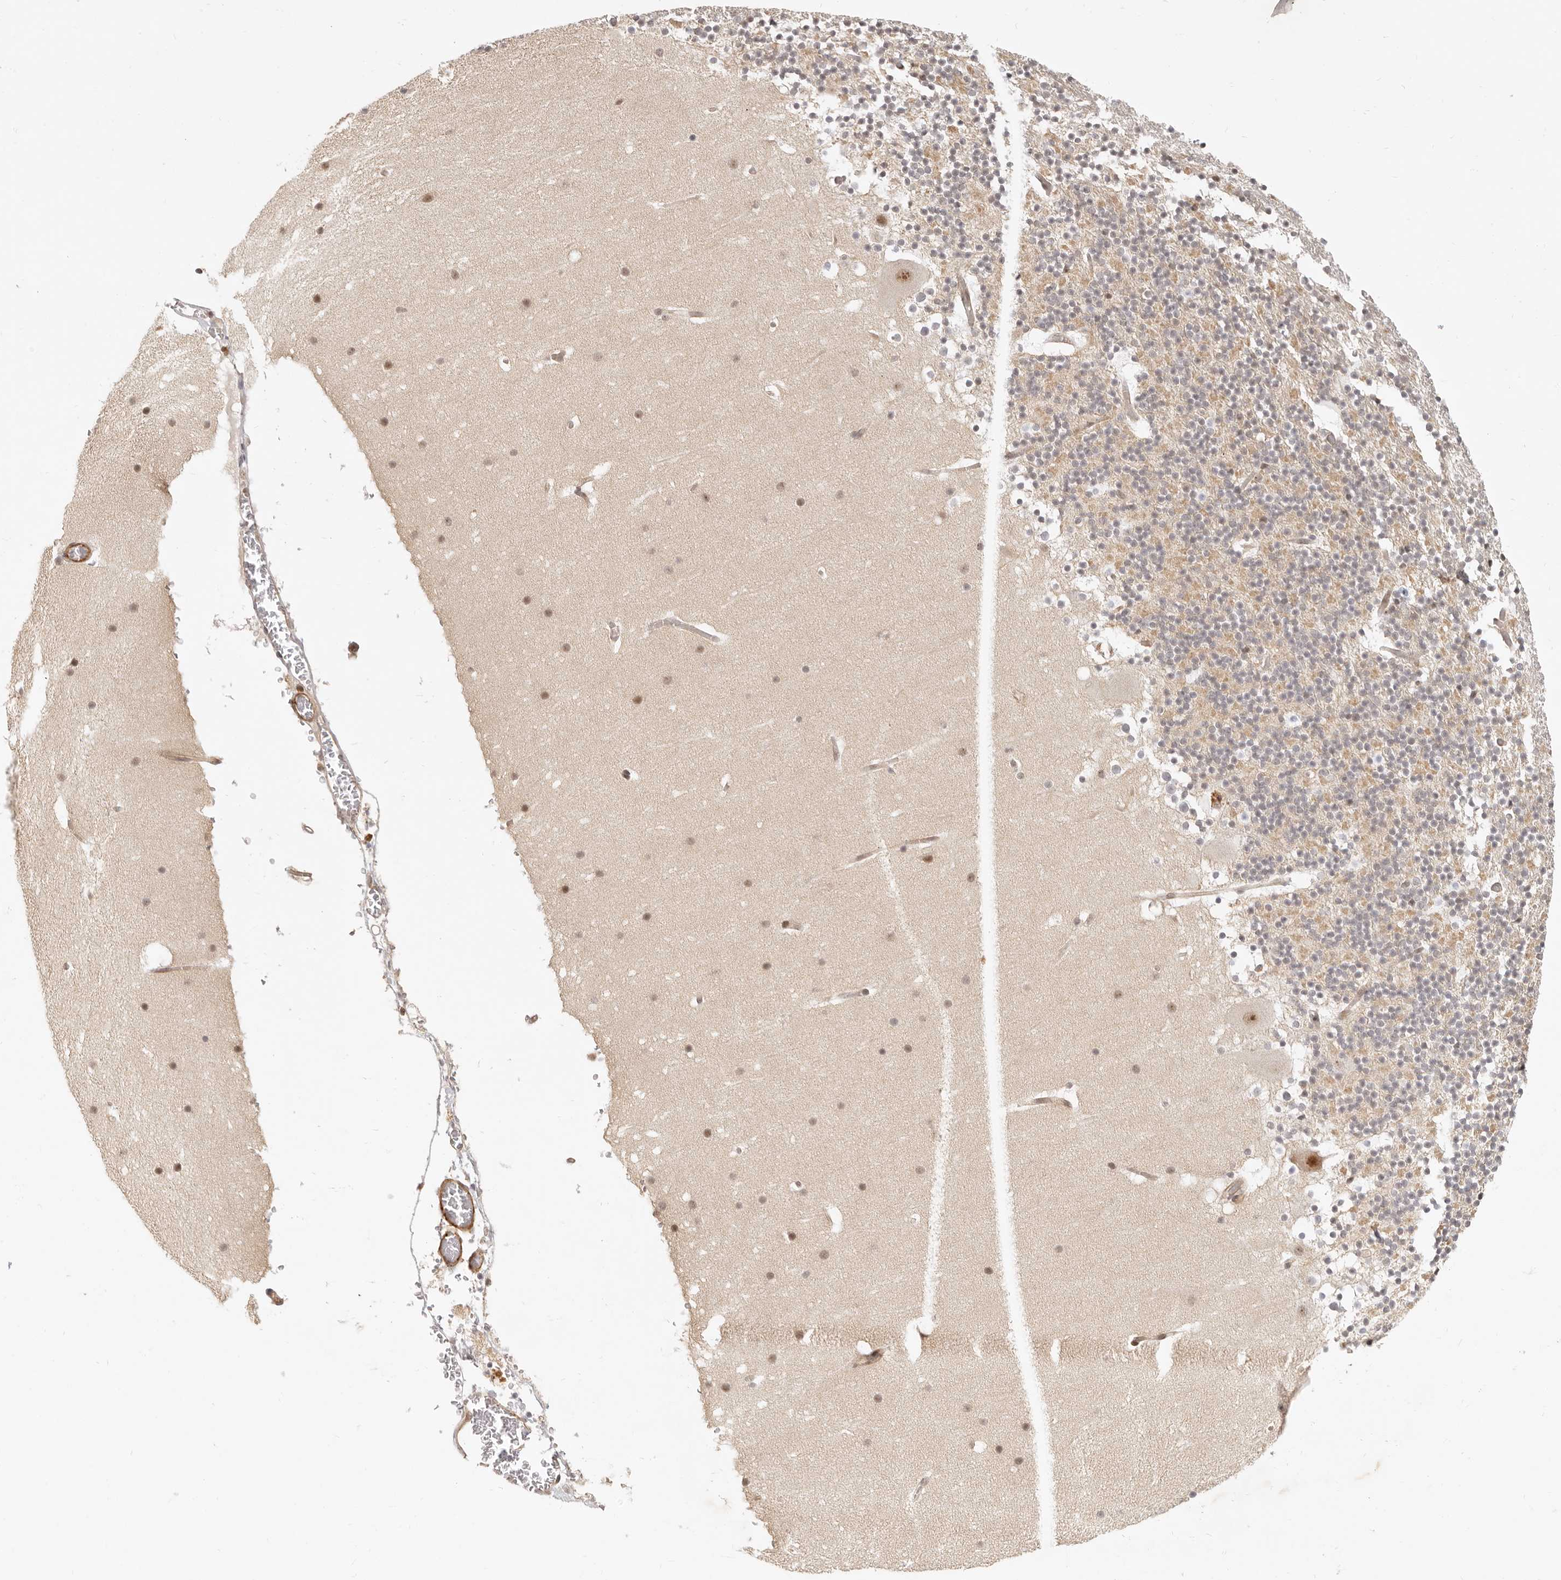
{"staining": {"intensity": "moderate", "quantity": "25%-75%", "location": "cytoplasmic/membranous,nuclear"}, "tissue": "cerebellum", "cell_type": "Cells in granular layer", "image_type": "normal", "snomed": [{"axis": "morphology", "description": "Normal tissue, NOS"}, {"axis": "topography", "description": "Cerebellum"}], "caption": "Immunohistochemistry (IHC) of benign human cerebellum reveals medium levels of moderate cytoplasmic/membranous,nuclear expression in approximately 25%-75% of cells in granular layer.", "gene": "BAP1", "patient": {"sex": "male", "age": 57}}